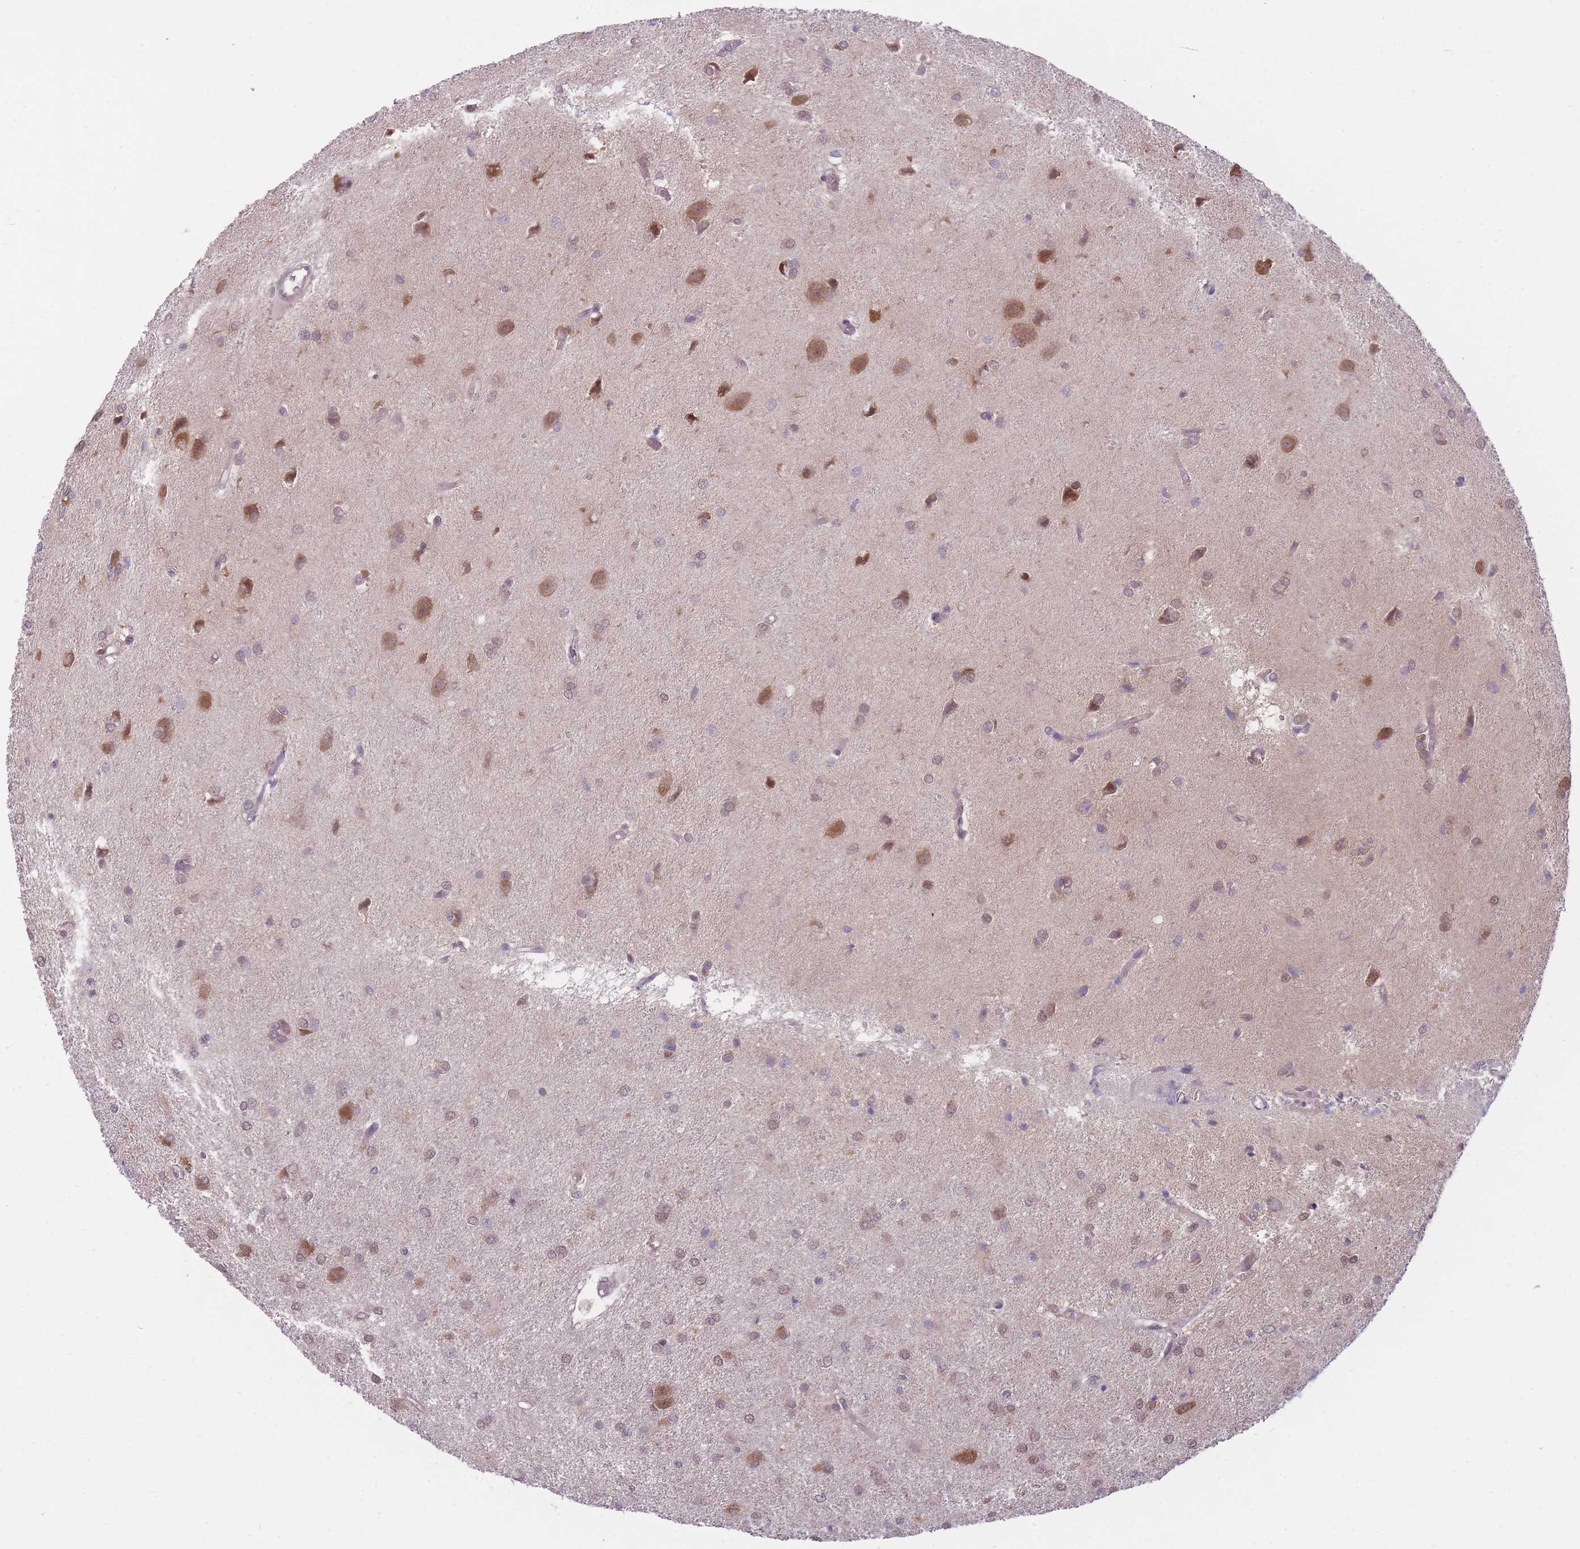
{"staining": {"intensity": "moderate", "quantity": "25%-75%", "location": "cytoplasmic/membranous,nuclear"}, "tissue": "glioma", "cell_type": "Tumor cells", "image_type": "cancer", "snomed": [{"axis": "morphology", "description": "Glioma, malignant, High grade"}, {"axis": "topography", "description": "Brain"}], "caption": "A high-resolution histopathology image shows immunohistochemistry staining of malignant glioma (high-grade), which shows moderate cytoplasmic/membranous and nuclear staining in about 25%-75% of tumor cells.", "gene": "CCT6B", "patient": {"sex": "female", "age": 50}}